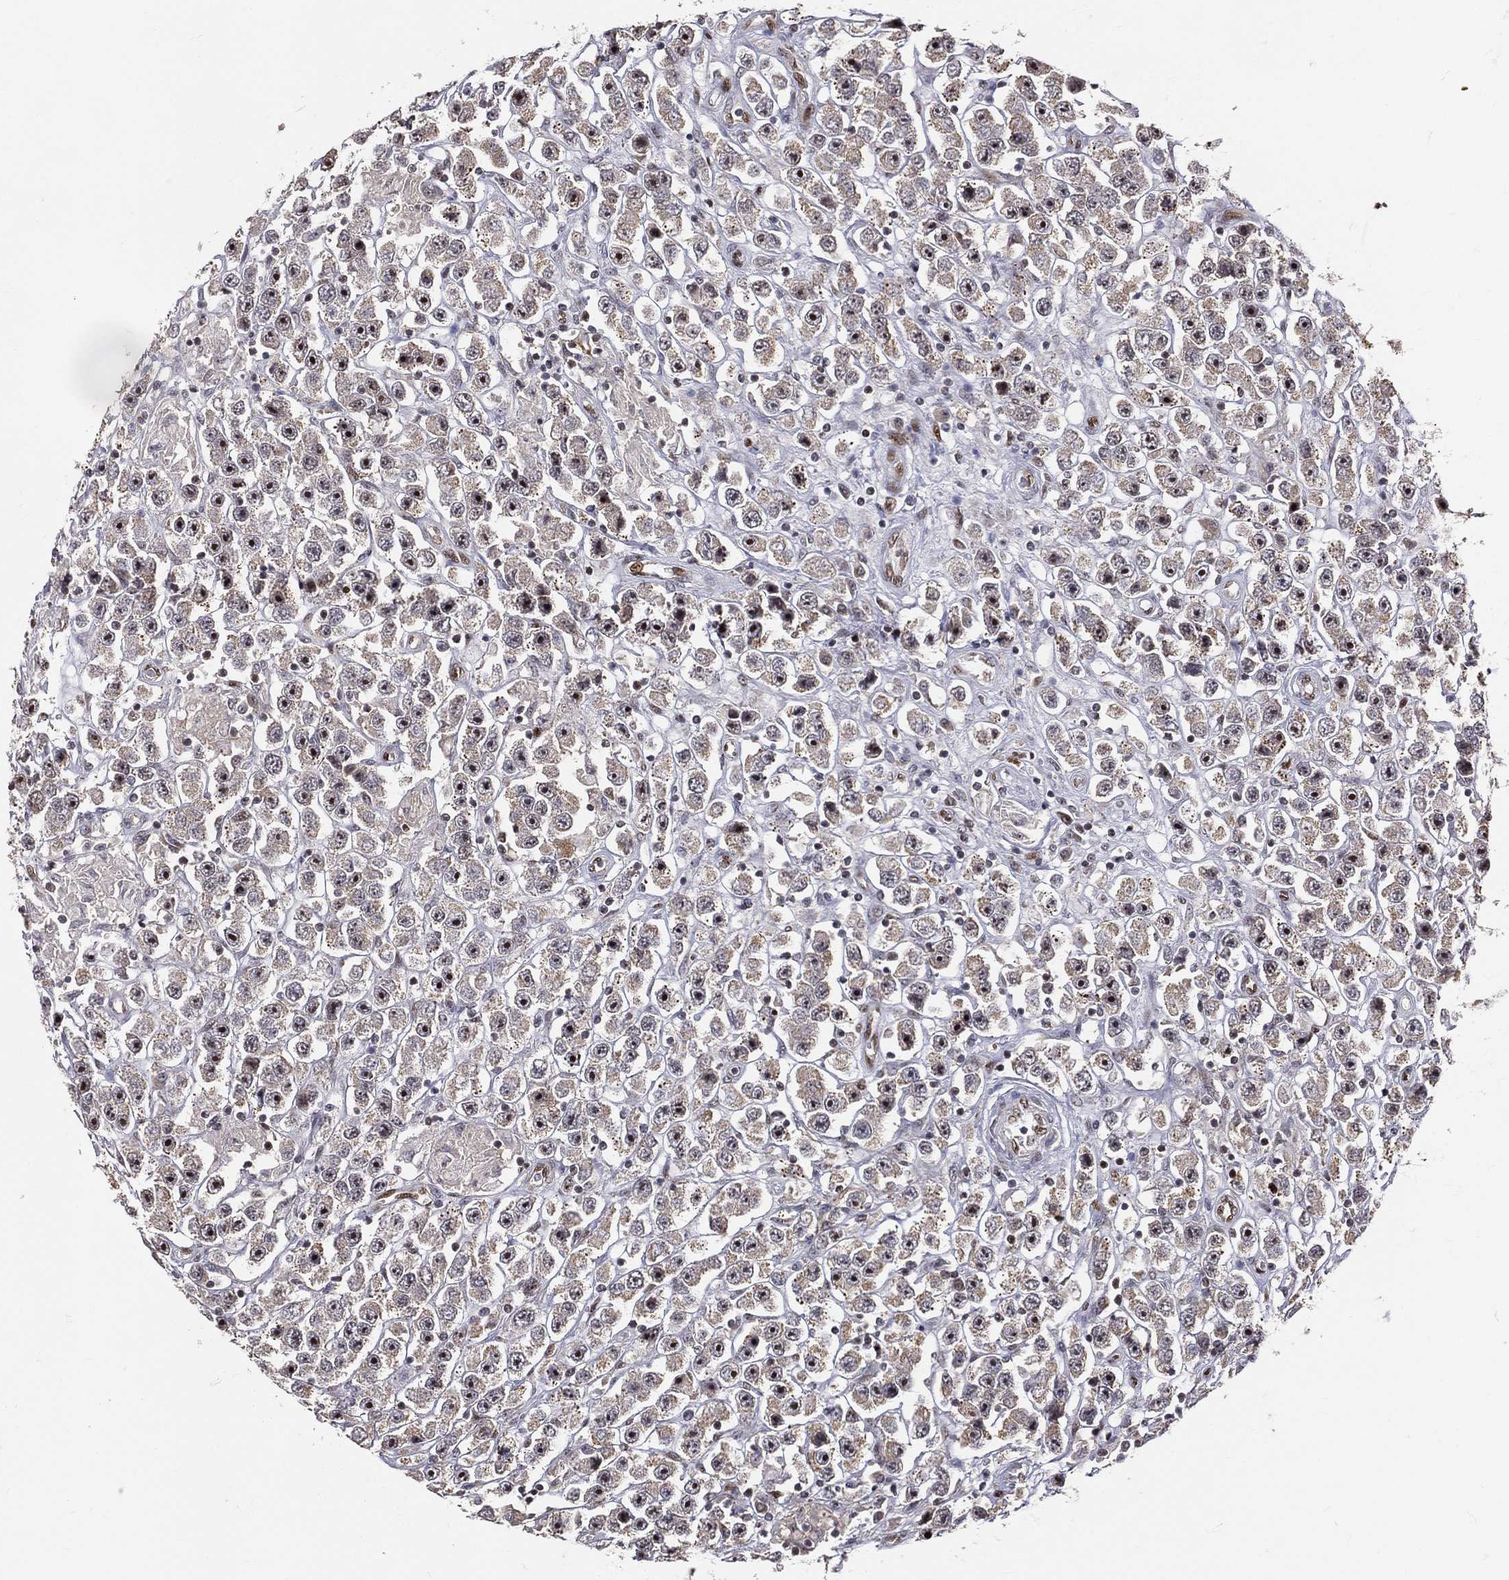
{"staining": {"intensity": "moderate", "quantity": "<25%", "location": "nuclear"}, "tissue": "testis cancer", "cell_type": "Tumor cells", "image_type": "cancer", "snomed": [{"axis": "morphology", "description": "Seminoma, NOS"}, {"axis": "topography", "description": "Testis"}], "caption": "This photomicrograph displays IHC staining of testis cancer, with low moderate nuclear positivity in approximately <25% of tumor cells.", "gene": "ZEB1", "patient": {"sex": "male", "age": 45}}